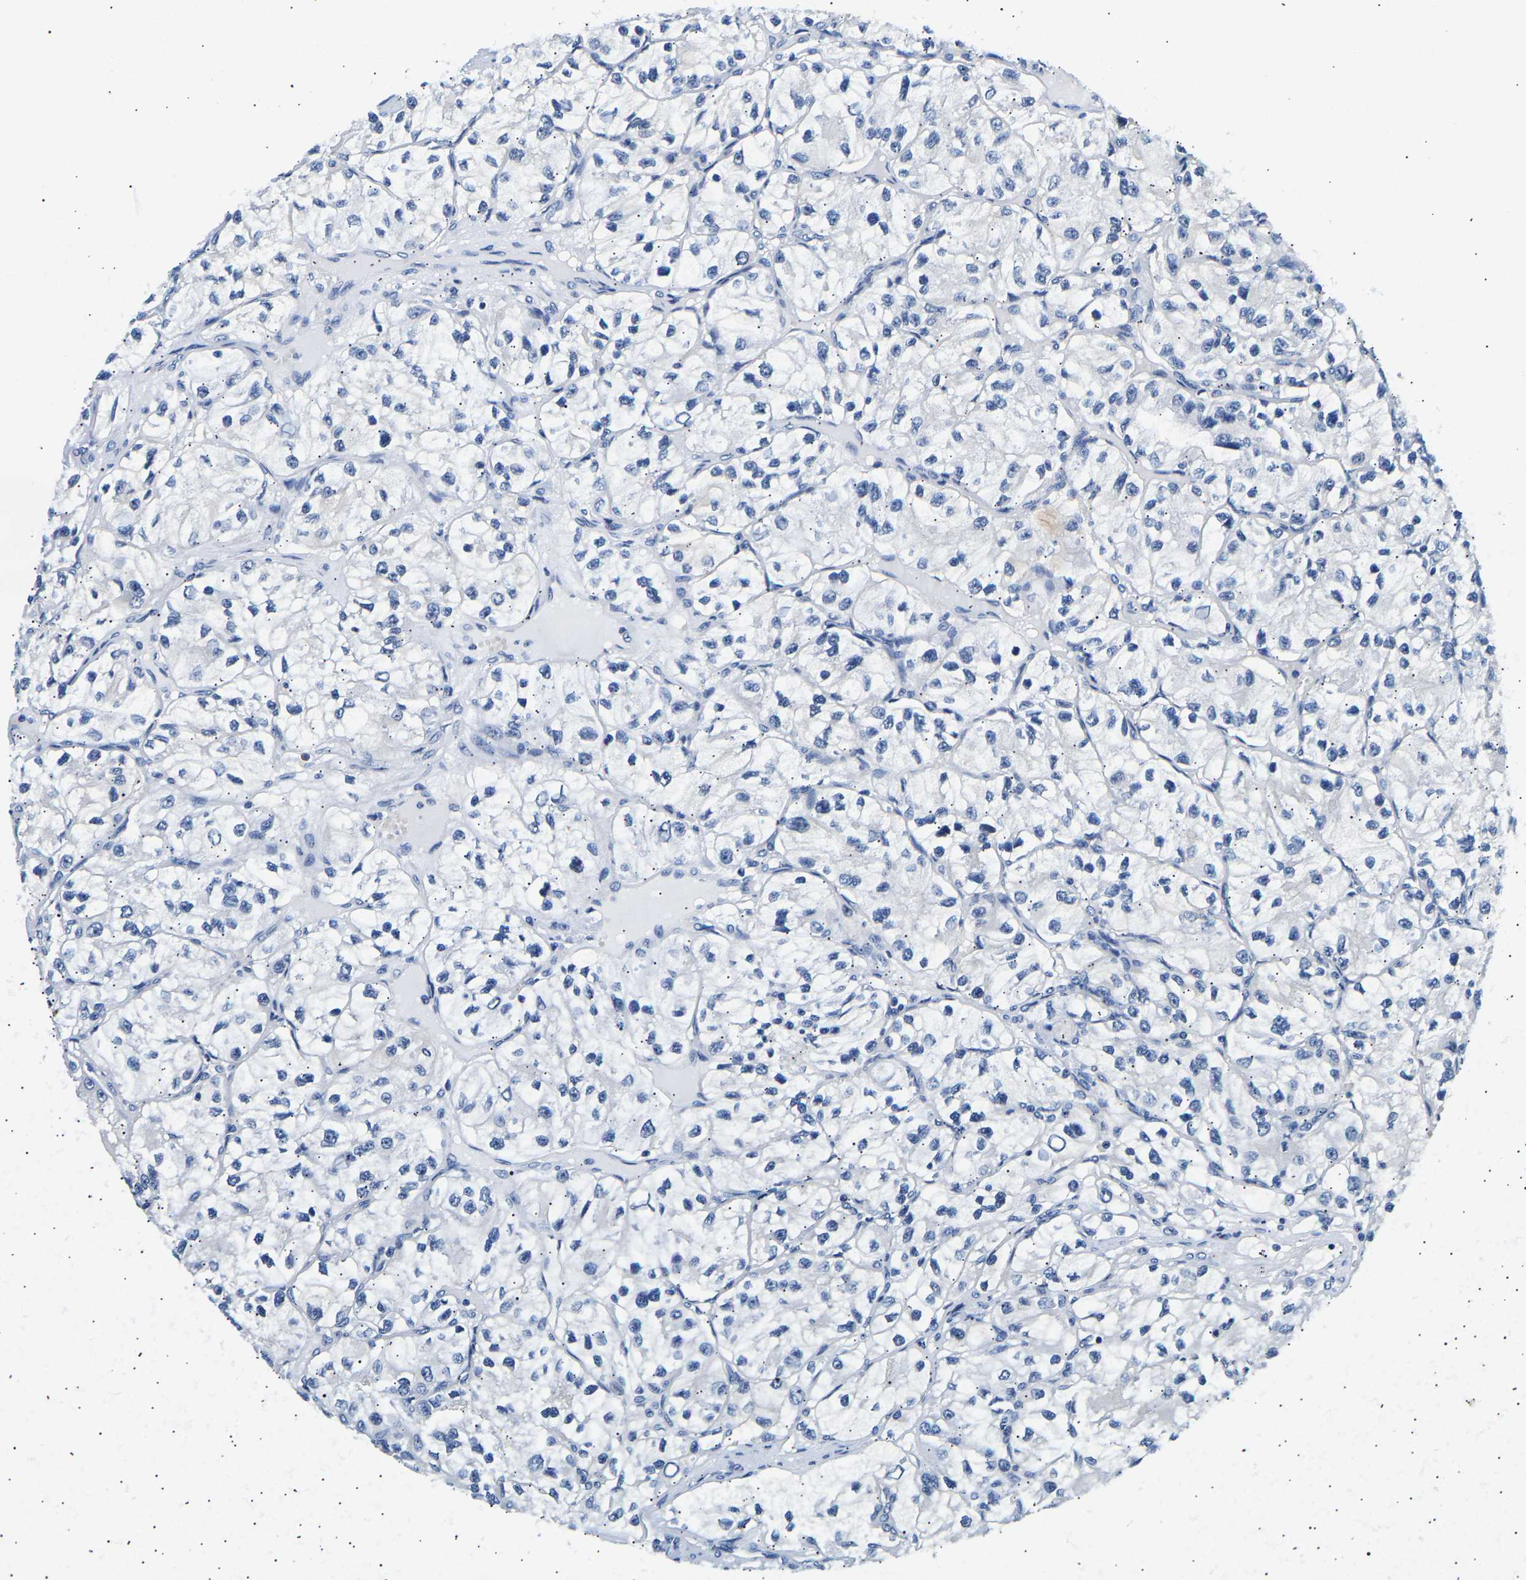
{"staining": {"intensity": "negative", "quantity": "none", "location": "none"}, "tissue": "renal cancer", "cell_type": "Tumor cells", "image_type": "cancer", "snomed": [{"axis": "morphology", "description": "Adenocarcinoma, NOS"}, {"axis": "topography", "description": "Kidney"}], "caption": "Immunohistochemical staining of human renal cancer (adenocarcinoma) demonstrates no significant staining in tumor cells.", "gene": "UCHL3", "patient": {"sex": "female", "age": 57}}